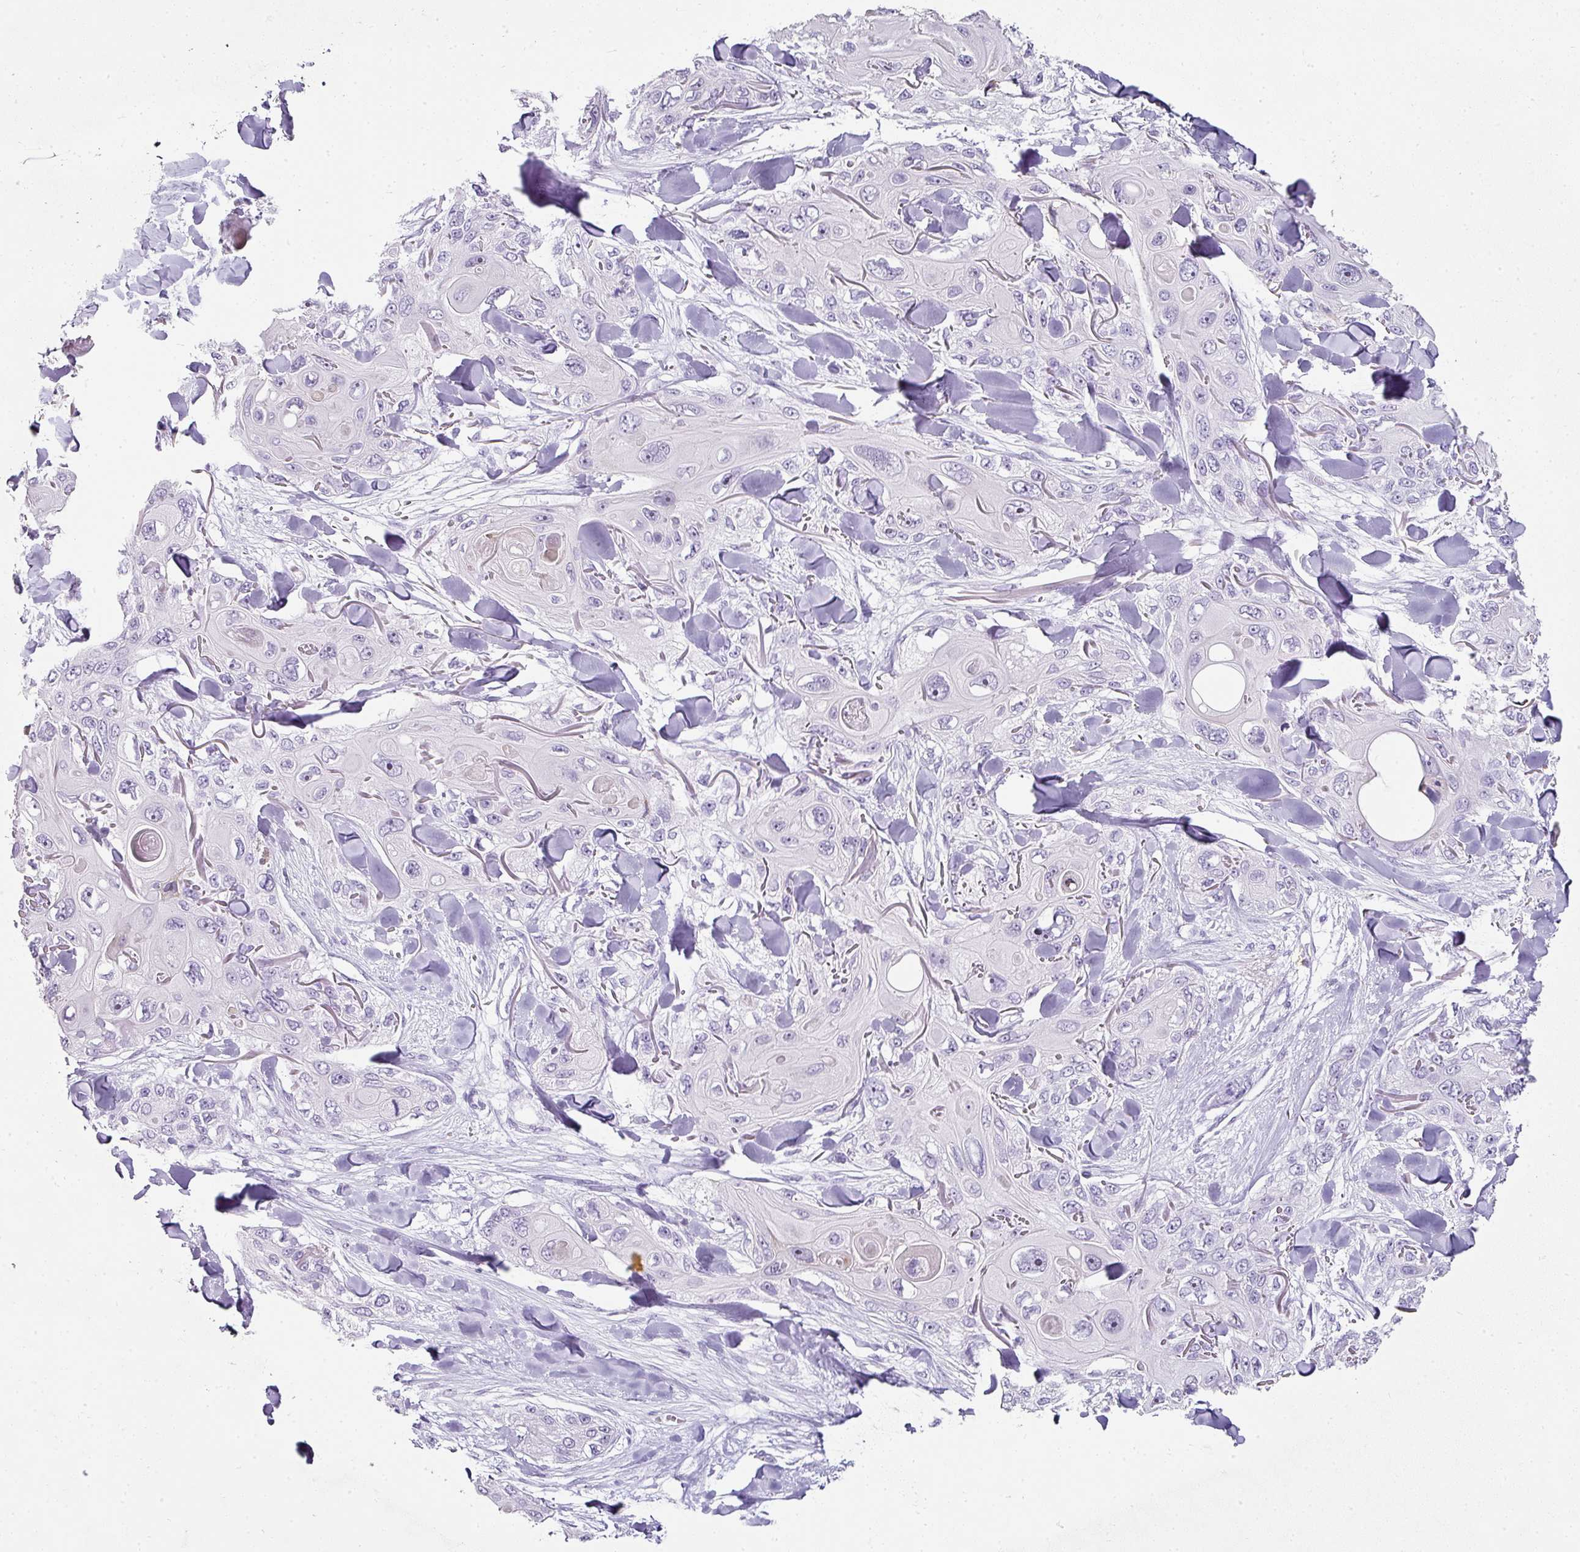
{"staining": {"intensity": "negative", "quantity": "none", "location": "none"}, "tissue": "skin cancer", "cell_type": "Tumor cells", "image_type": "cancer", "snomed": [{"axis": "morphology", "description": "Normal tissue, NOS"}, {"axis": "morphology", "description": "Squamous cell carcinoma, NOS"}, {"axis": "topography", "description": "Skin"}], "caption": "Immunohistochemistry photomicrograph of neoplastic tissue: human skin cancer stained with DAB reveals no significant protein expression in tumor cells.", "gene": "TRA2A", "patient": {"sex": "male", "age": 72}}